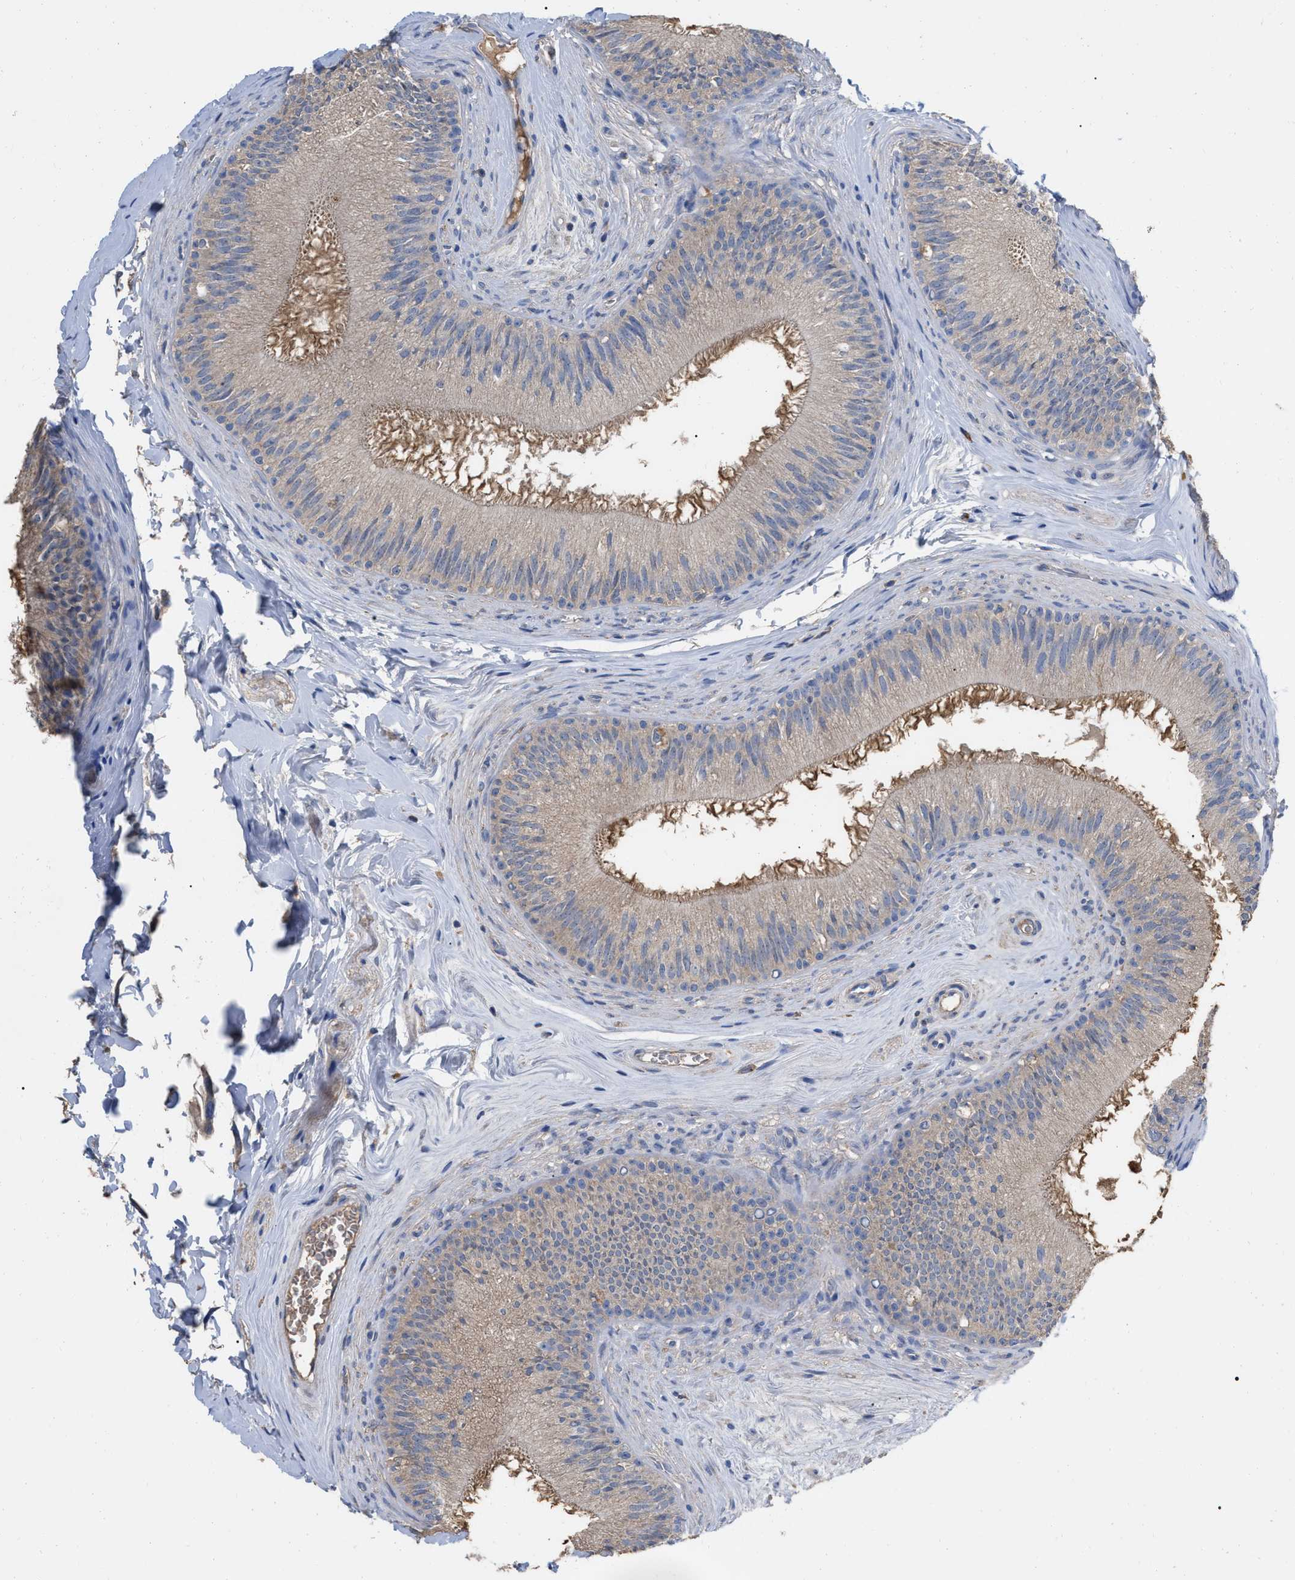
{"staining": {"intensity": "moderate", "quantity": ">75%", "location": "cytoplasmic/membranous"}, "tissue": "epididymis", "cell_type": "Glandular cells", "image_type": "normal", "snomed": [{"axis": "morphology", "description": "Normal tissue, NOS"}, {"axis": "topography", "description": "Testis"}, {"axis": "topography", "description": "Epididymis"}], "caption": "IHC of normal human epididymis reveals medium levels of moderate cytoplasmic/membranous expression in about >75% of glandular cells.", "gene": "GPR179", "patient": {"sex": "male", "age": 36}}